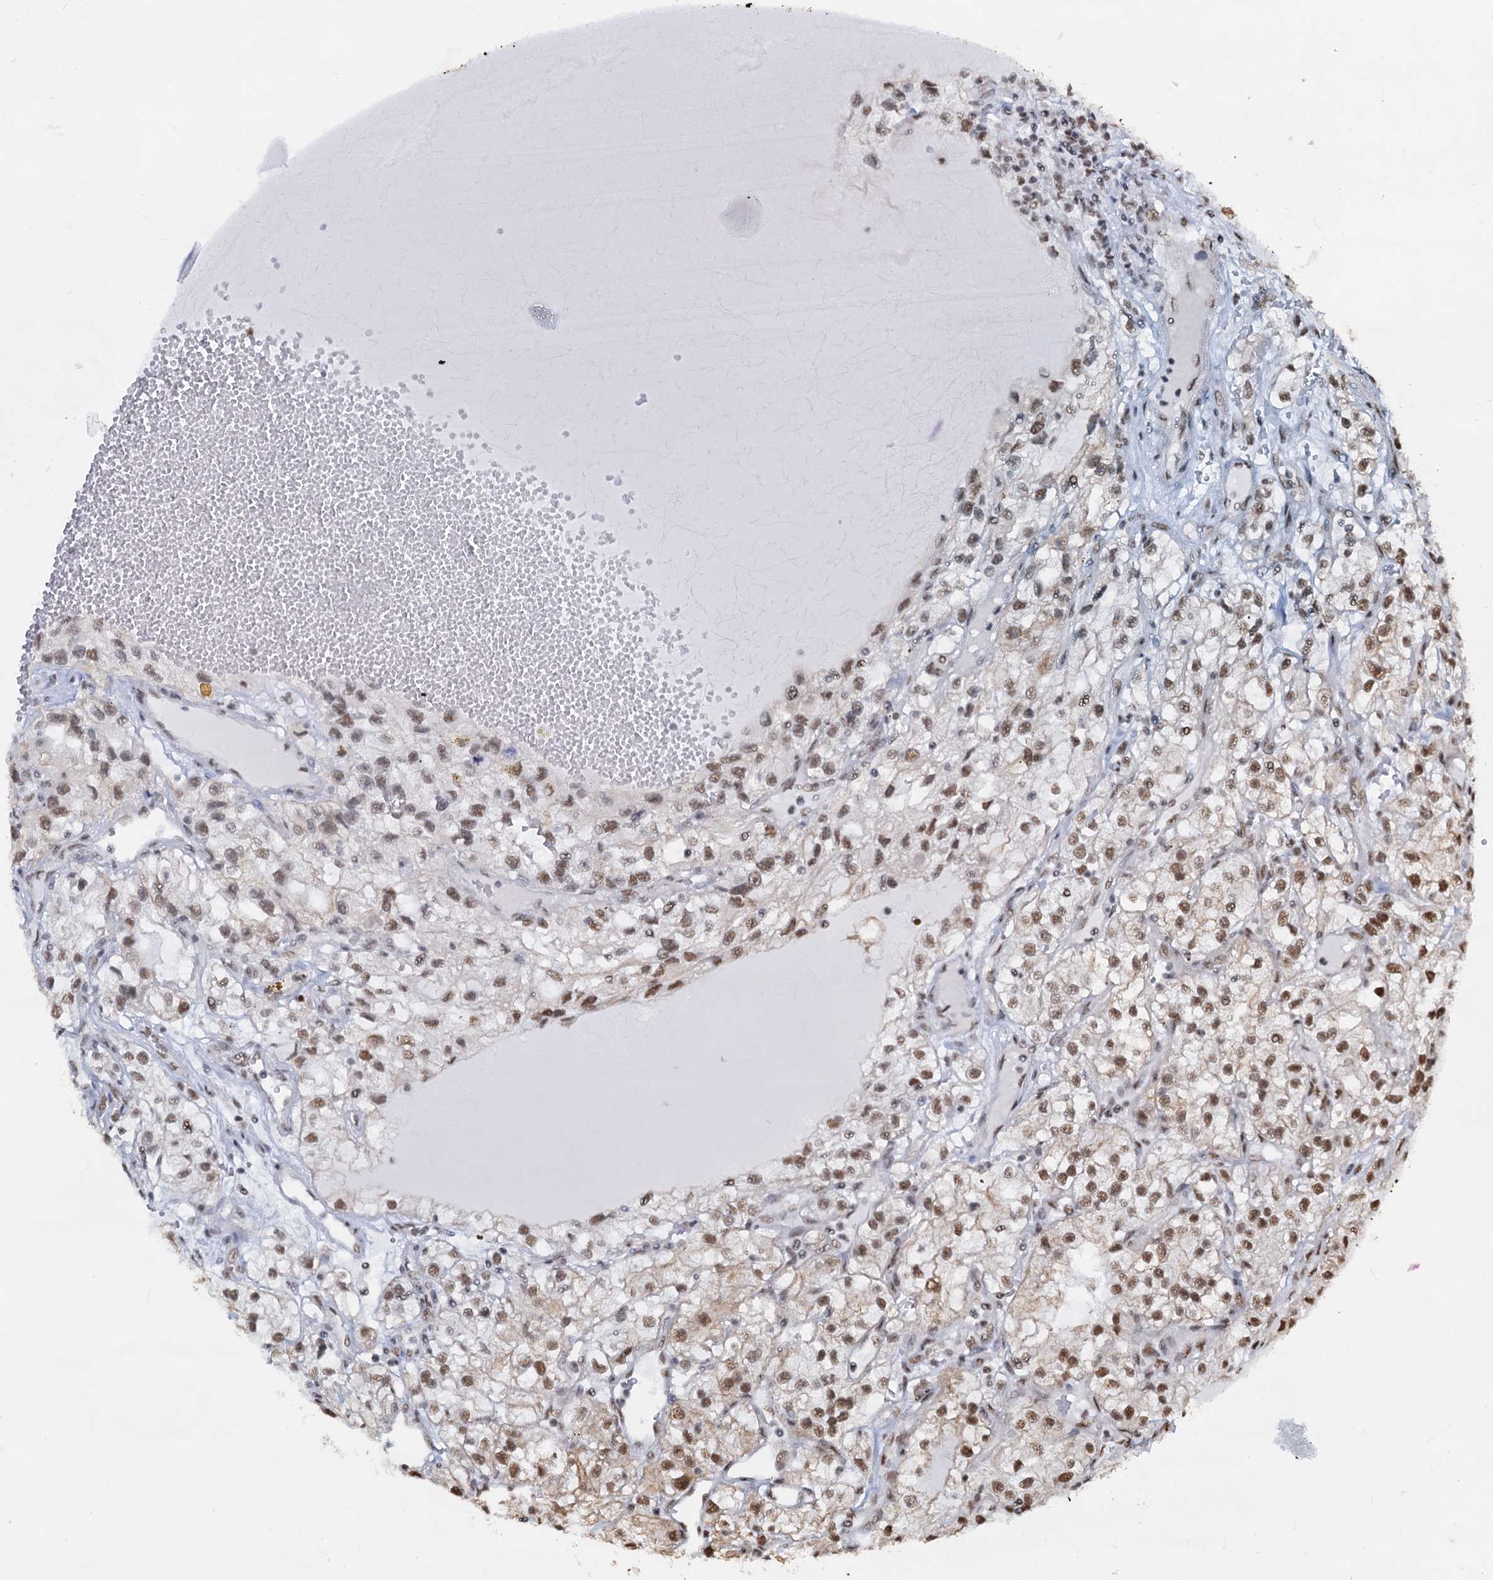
{"staining": {"intensity": "moderate", "quantity": ">75%", "location": "nuclear"}, "tissue": "renal cancer", "cell_type": "Tumor cells", "image_type": "cancer", "snomed": [{"axis": "morphology", "description": "Adenocarcinoma, NOS"}, {"axis": "topography", "description": "Kidney"}], "caption": "Immunohistochemistry (IHC) image of neoplastic tissue: human renal adenocarcinoma stained using IHC displays medium levels of moderate protein expression localized specifically in the nuclear of tumor cells, appearing as a nuclear brown color.", "gene": "ZNF609", "patient": {"sex": "female", "age": 57}}